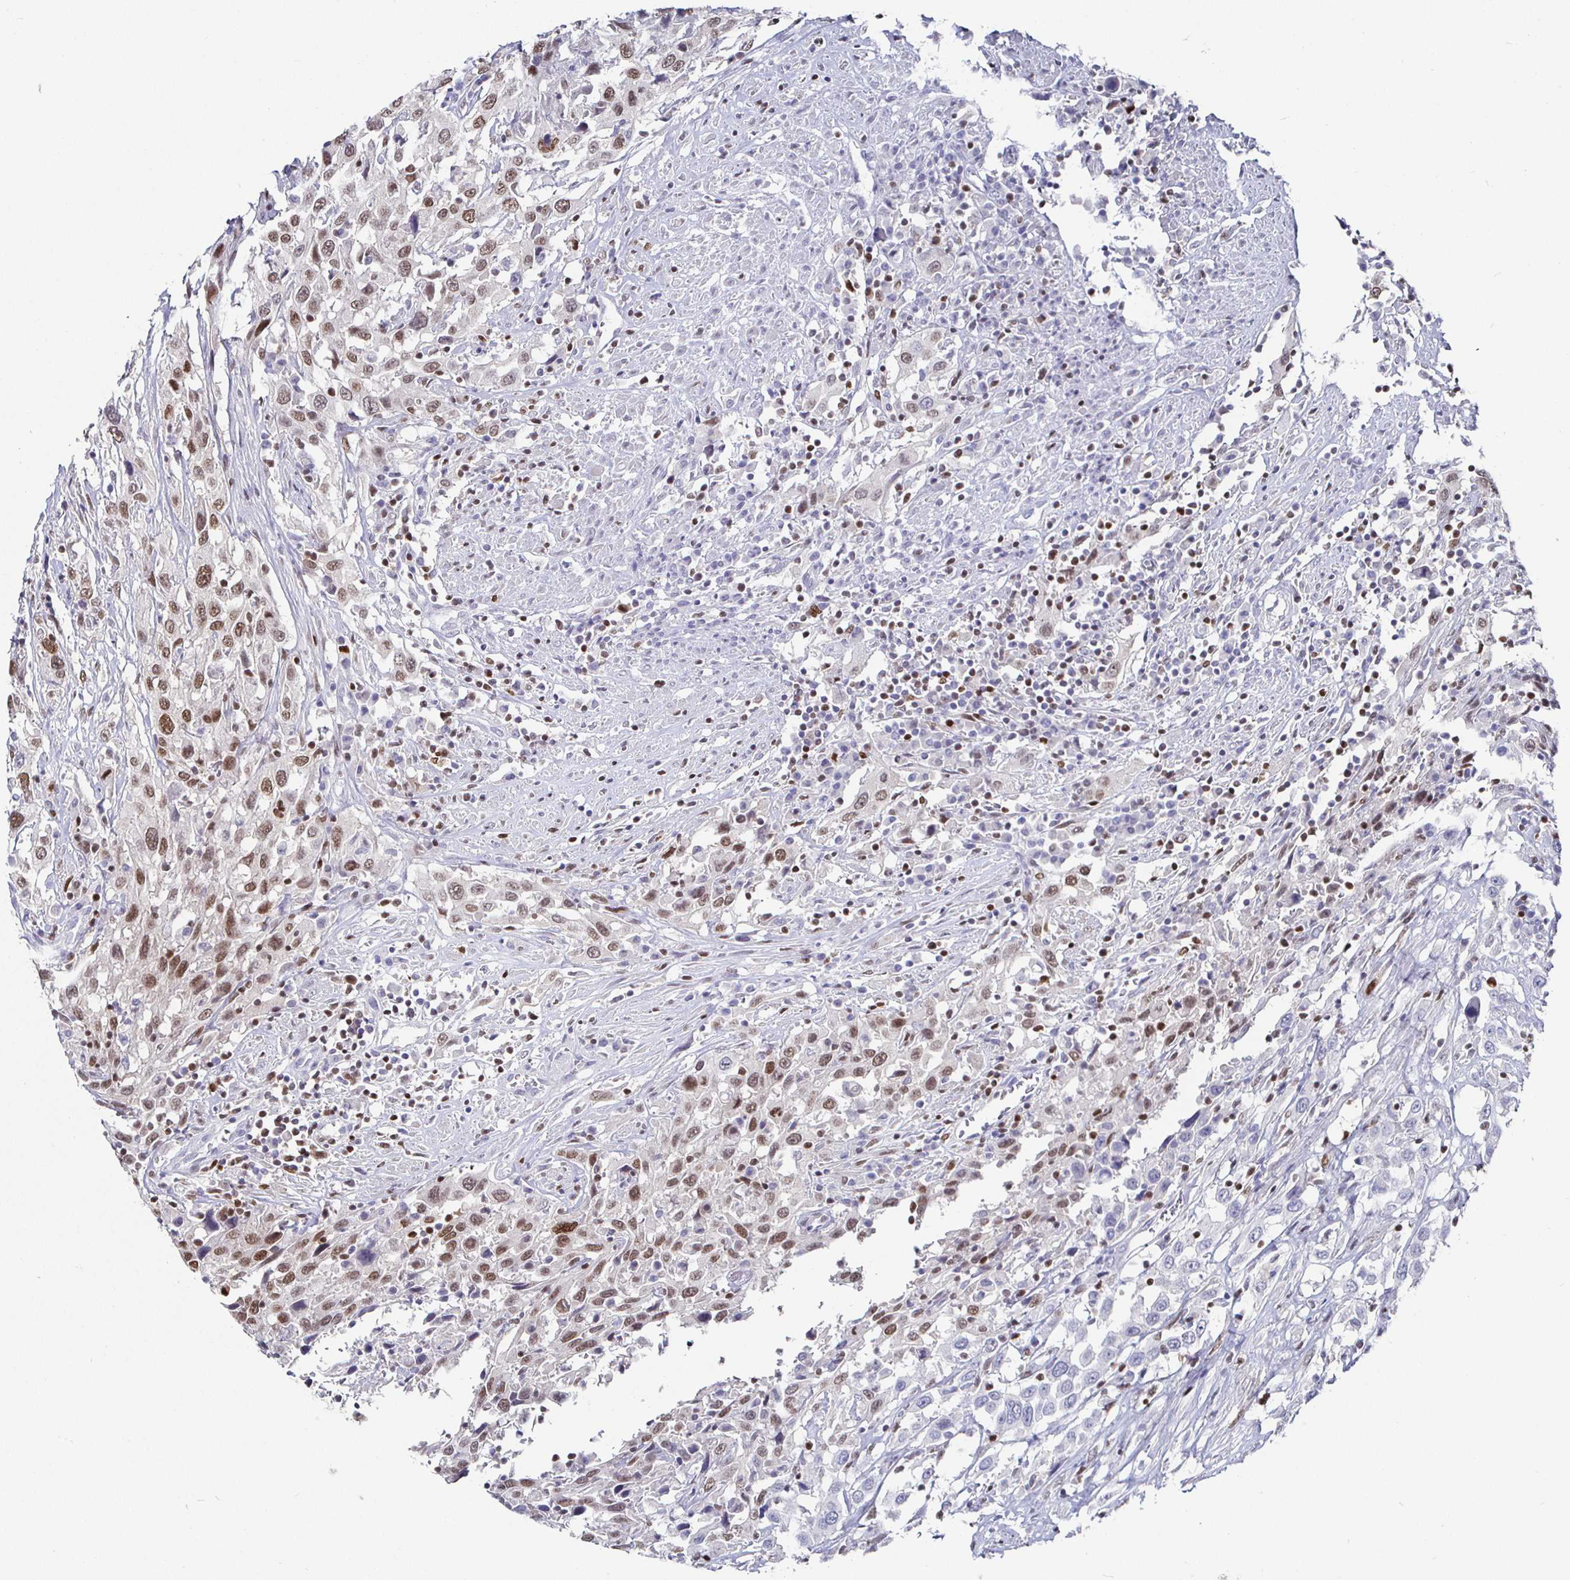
{"staining": {"intensity": "moderate", "quantity": "25%-75%", "location": "nuclear"}, "tissue": "urothelial cancer", "cell_type": "Tumor cells", "image_type": "cancer", "snomed": [{"axis": "morphology", "description": "Urothelial carcinoma, High grade"}, {"axis": "topography", "description": "Urinary bladder"}], "caption": "Human urothelial cancer stained with a brown dye shows moderate nuclear positive positivity in about 25%-75% of tumor cells.", "gene": "RUNX2", "patient": {"sex": "male", "age": 61}}